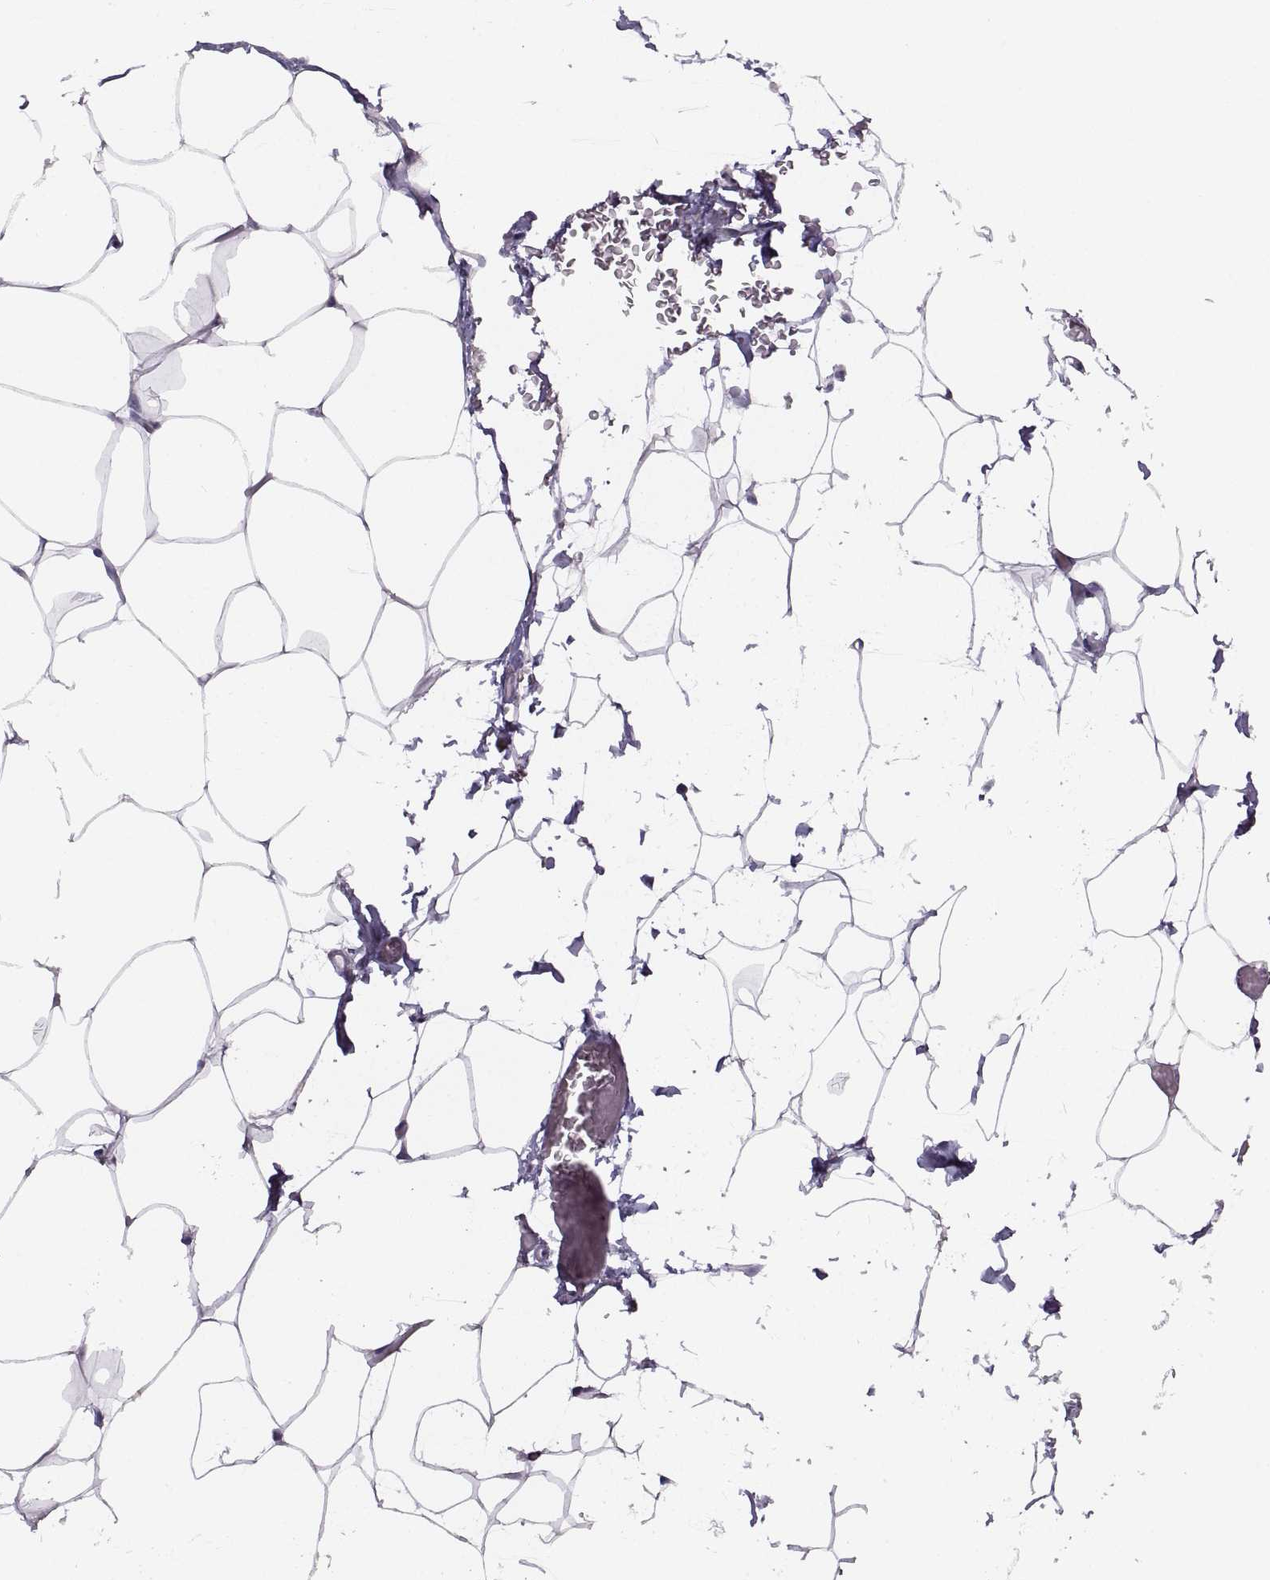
{"staining": {"intensity": "negative", "quantity": "none", "location": "none"}, "tissue": "adipose tissue", "cell_type": "Adipocytes", "image_type": "normal", "snomed": [{"axis": "morphology", "description": "Normal tissue, NOS"}, {"axis": "topography", "description": "Adipose tissue"}], "caption": "The micrograph displays no staining of adipocytes in normal adipose tissue.", "gene": "ASIC2", "patient": {"sex": "male", "age": 57}}